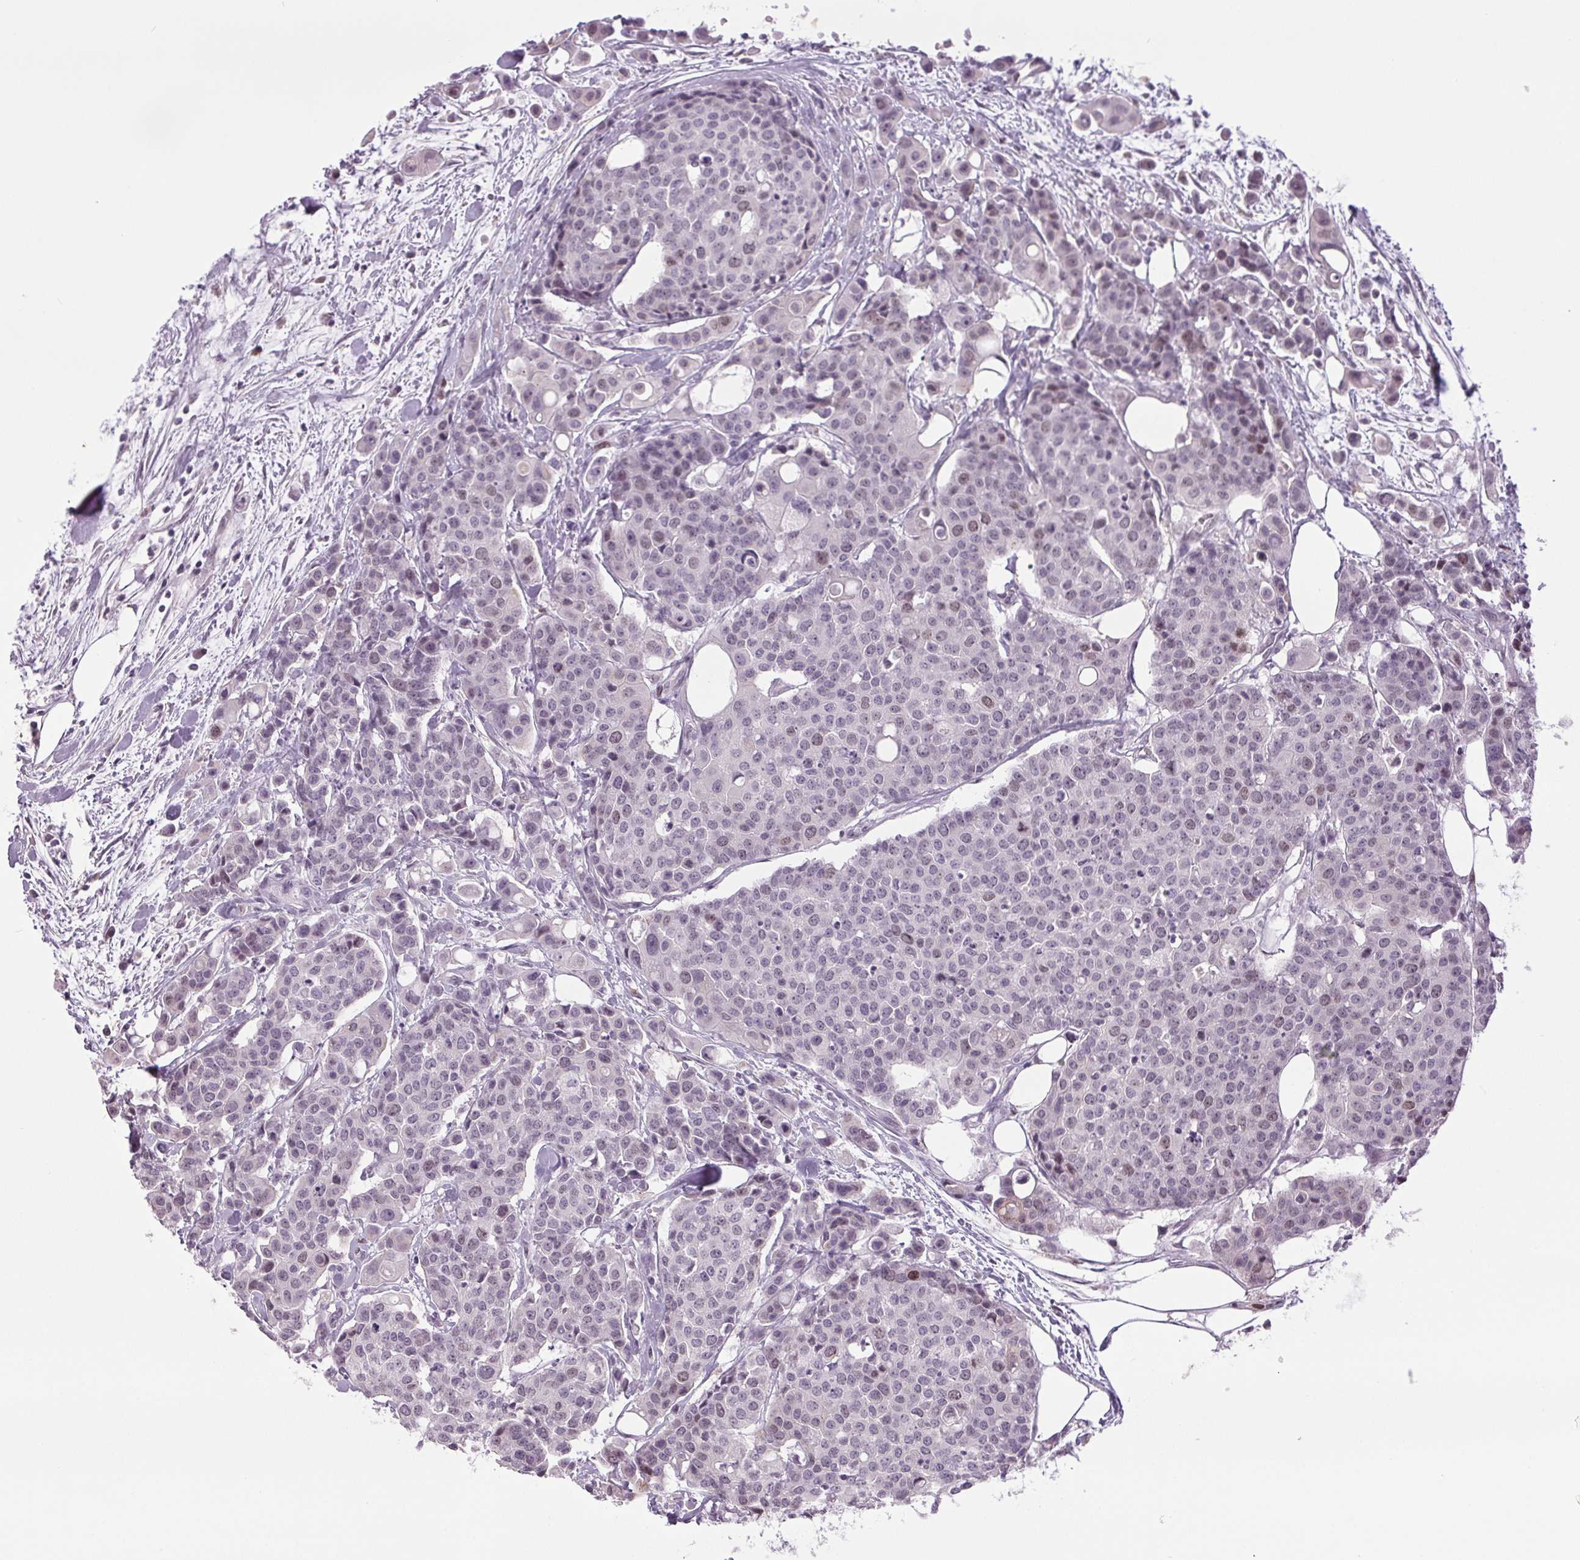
{"staining": {"intensity": "moderate", "quantity": "<25%", "location": "nuclear"}, "tissue": "carcinoid", "cell_type": "Tumor cells", "image_type": "cancer", "snomed": [{"axis": "morphology", "description": "Carcinoid, malignant, NOS"}, {"axis": "topography", "description": "Colon"}], "caption": "IHC image of human carcinoid stained for a protein (brown), which demonstrates low levels of moderate nuclear staining in approximately <25% of tumor cells.", "gene": "SMIM6", "patient": {"sex": "male", "age": 81}}